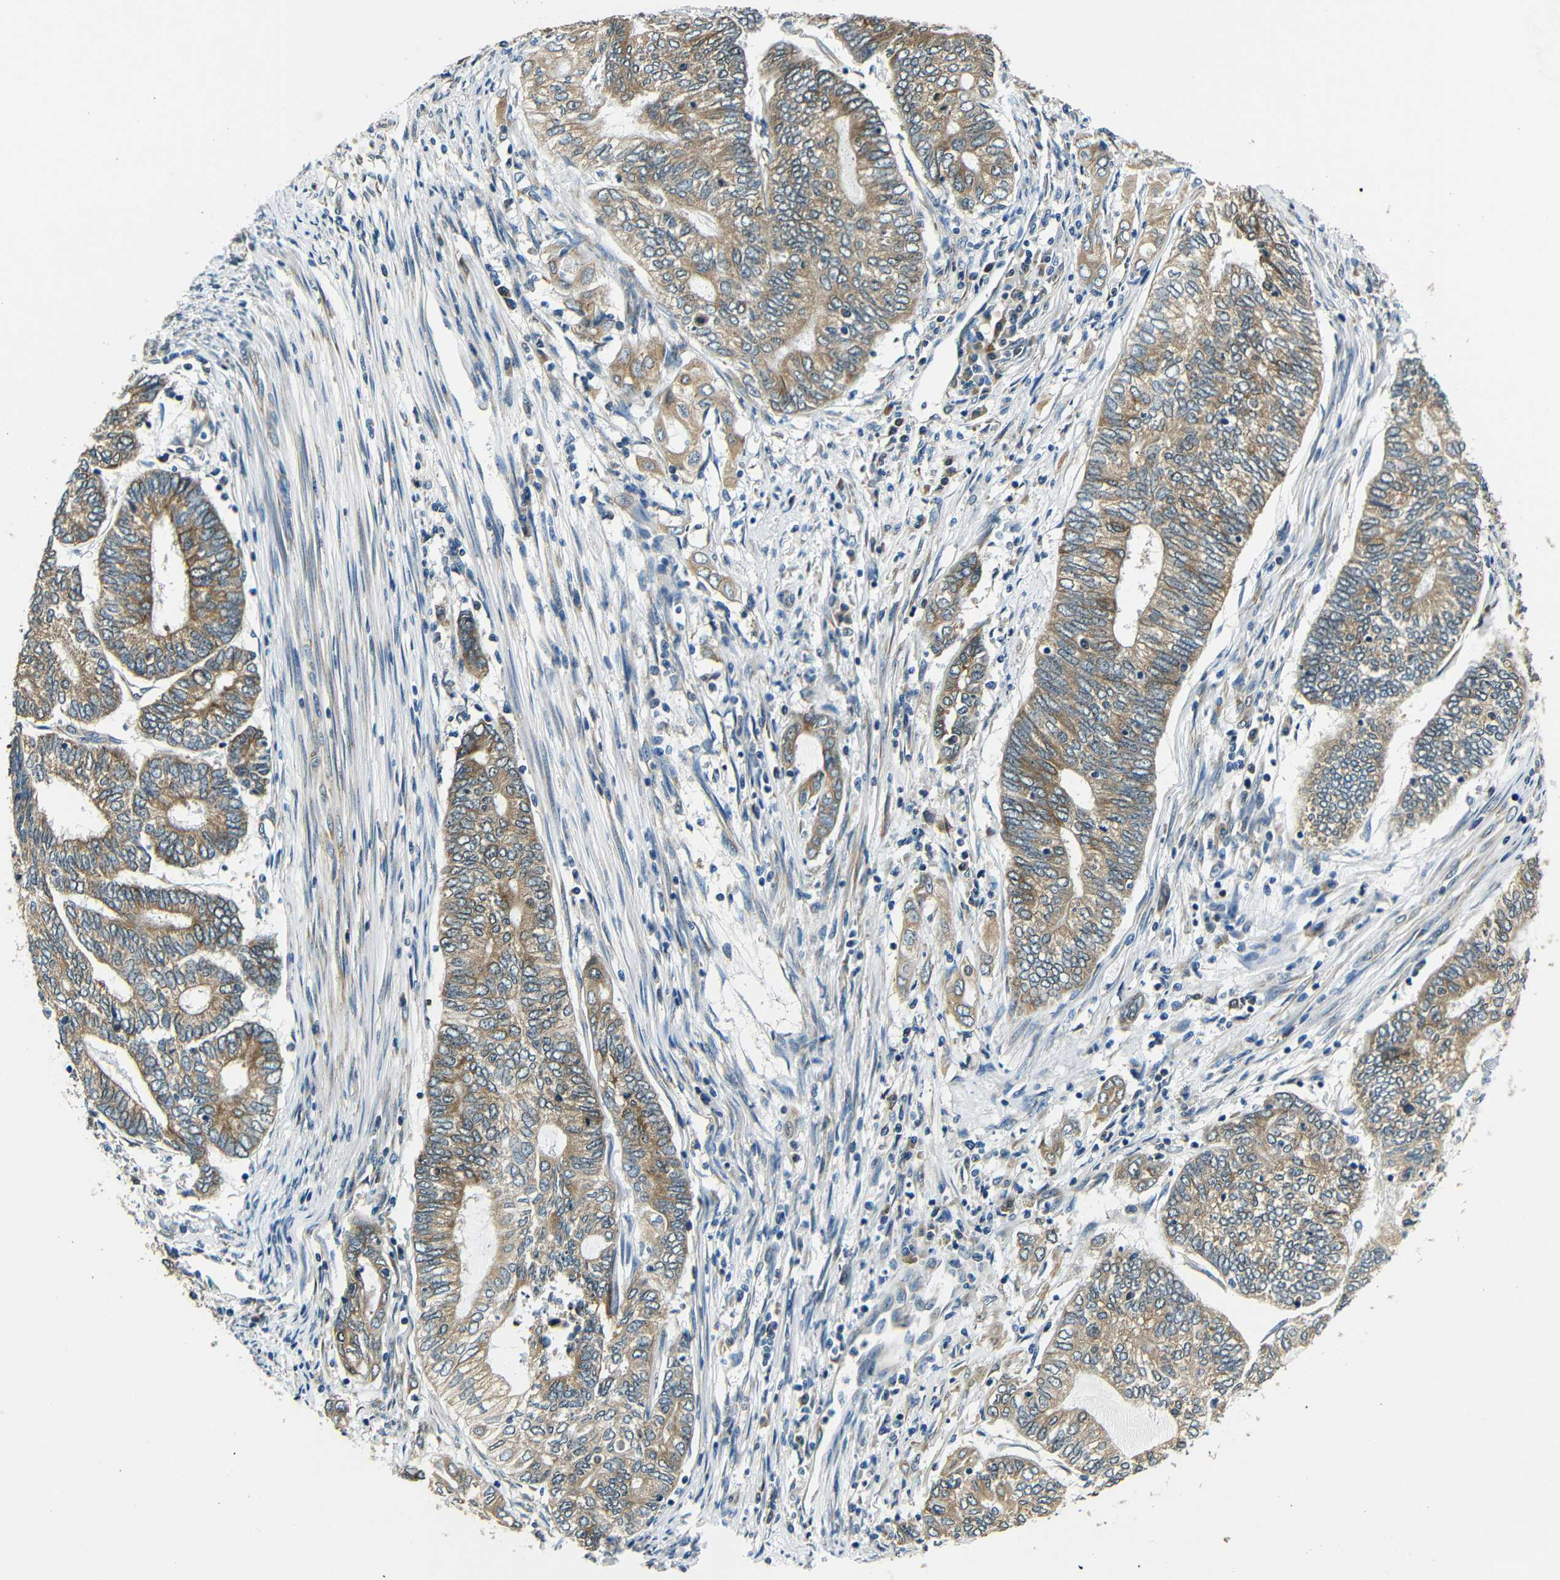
{"staining": {"intensity": "moderate", "quantity": ">75%", "location": "cytoplasmic/membranous"}, "tissue": "endometrial cancer", "cell_type": "Tumor cells", "image_type": "cancer", "snomed": [{"axis": "morphology", "description": "Adenocarcinoma, NOS"}, {"axis": "topography", "description": "Uterus"}, {"axis": "topography", "description": "Endometrium"}], "caption": "A high-resolution image shows immunohistochemistry staining of adenocarcinoma (endometrial), which demonstrates moderate cytoplasmic/membranous positivity in about >75% of tumor cells. (DAB IHC, brown staining for protein, blue staining for nuclei).", "gene": "VAPB", "patient": {"sex": "female", "age": 70}}